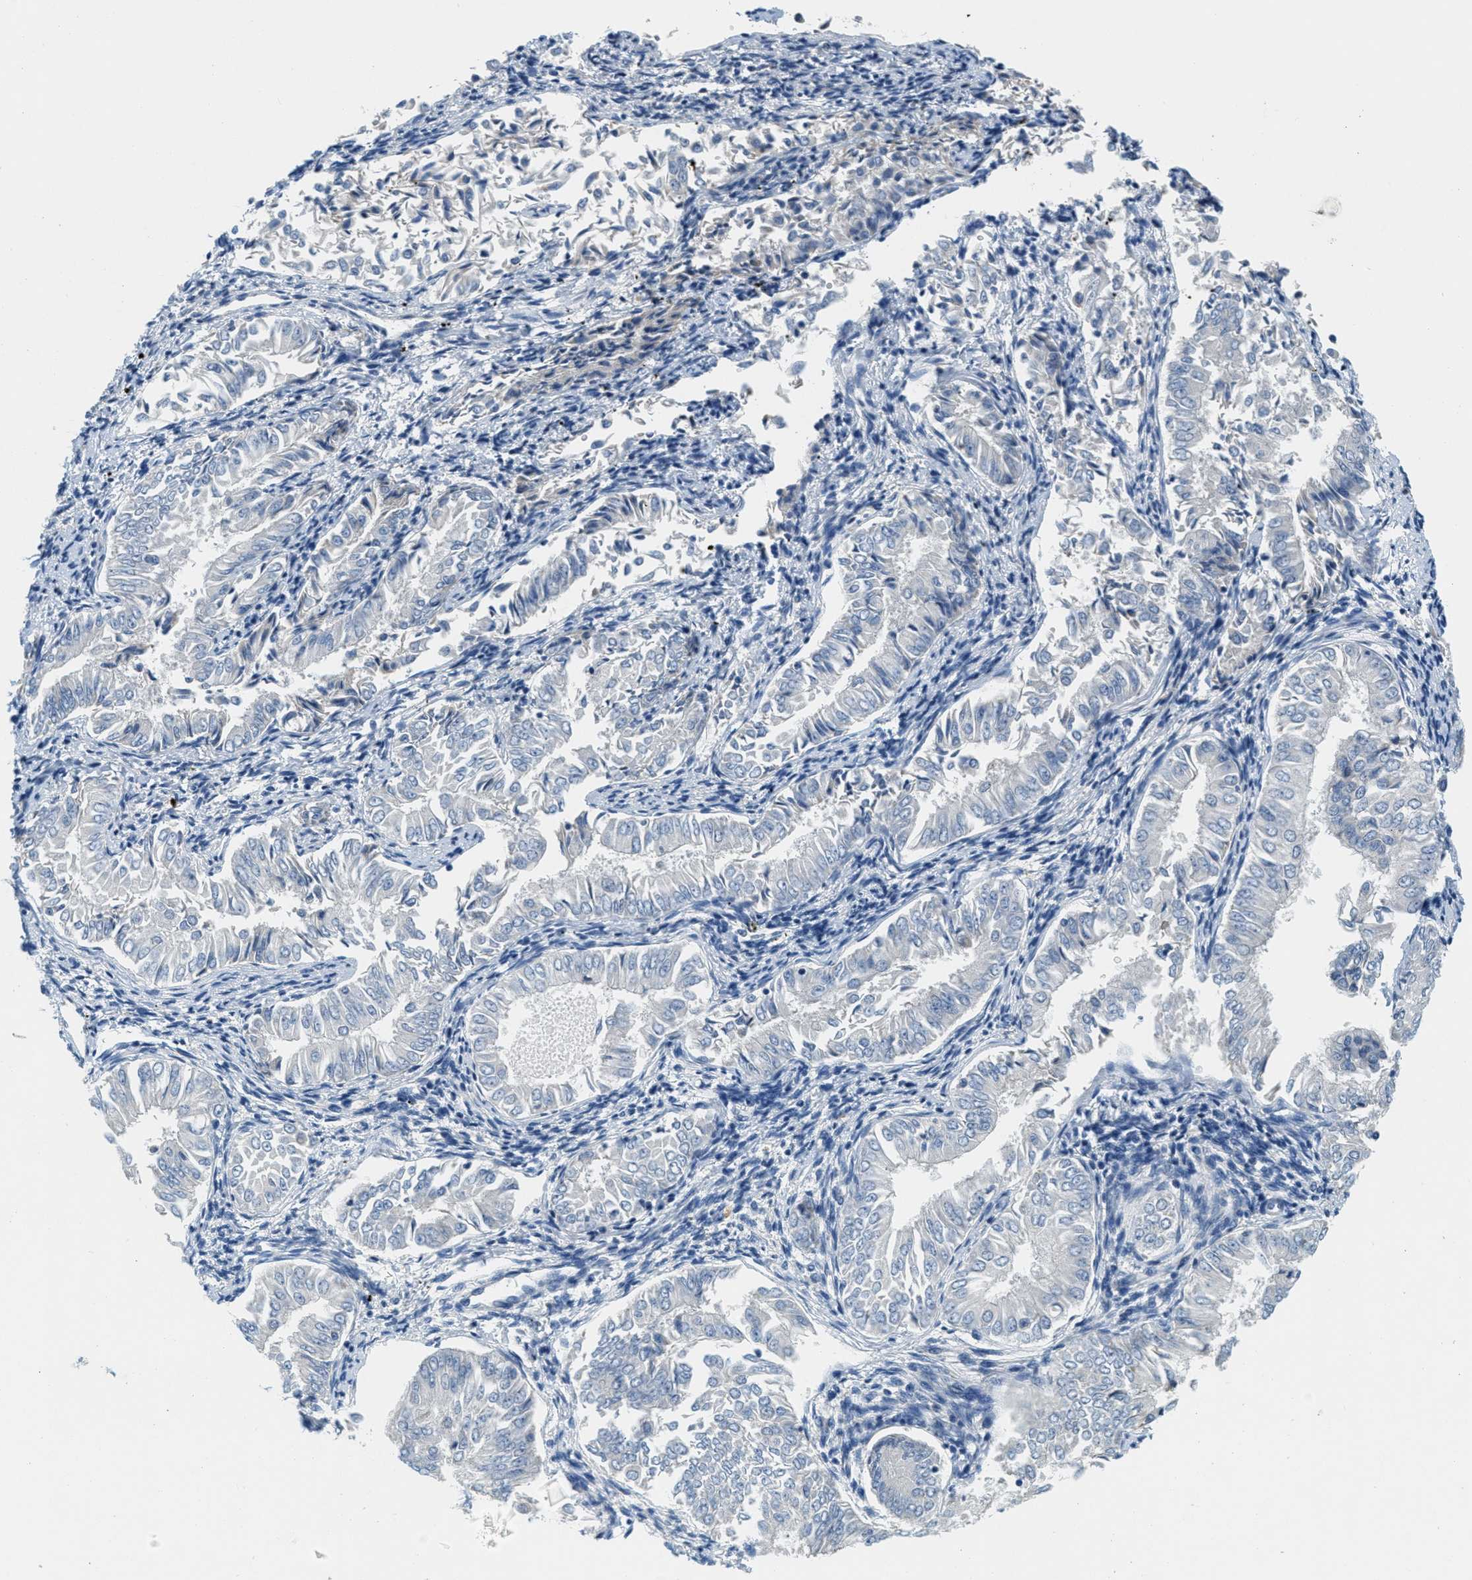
{"staining": {"intensity": "negative", "quantity": "none", "location": "none"}, "tissue": "endometrial cancer", "cell_type": "Tumor cells", "image_type": "cancer", "snomed": [{"axis": "morphology", "description": "Adenocarcinoma, NOS"}, {"axis": "topography", "description": "Endometrium"}], "caption": "An image of human endometrial cancer is negative for staining in tumor cells.", "gene": "CA4", "patient": {"sex": "female", "age": 53}}